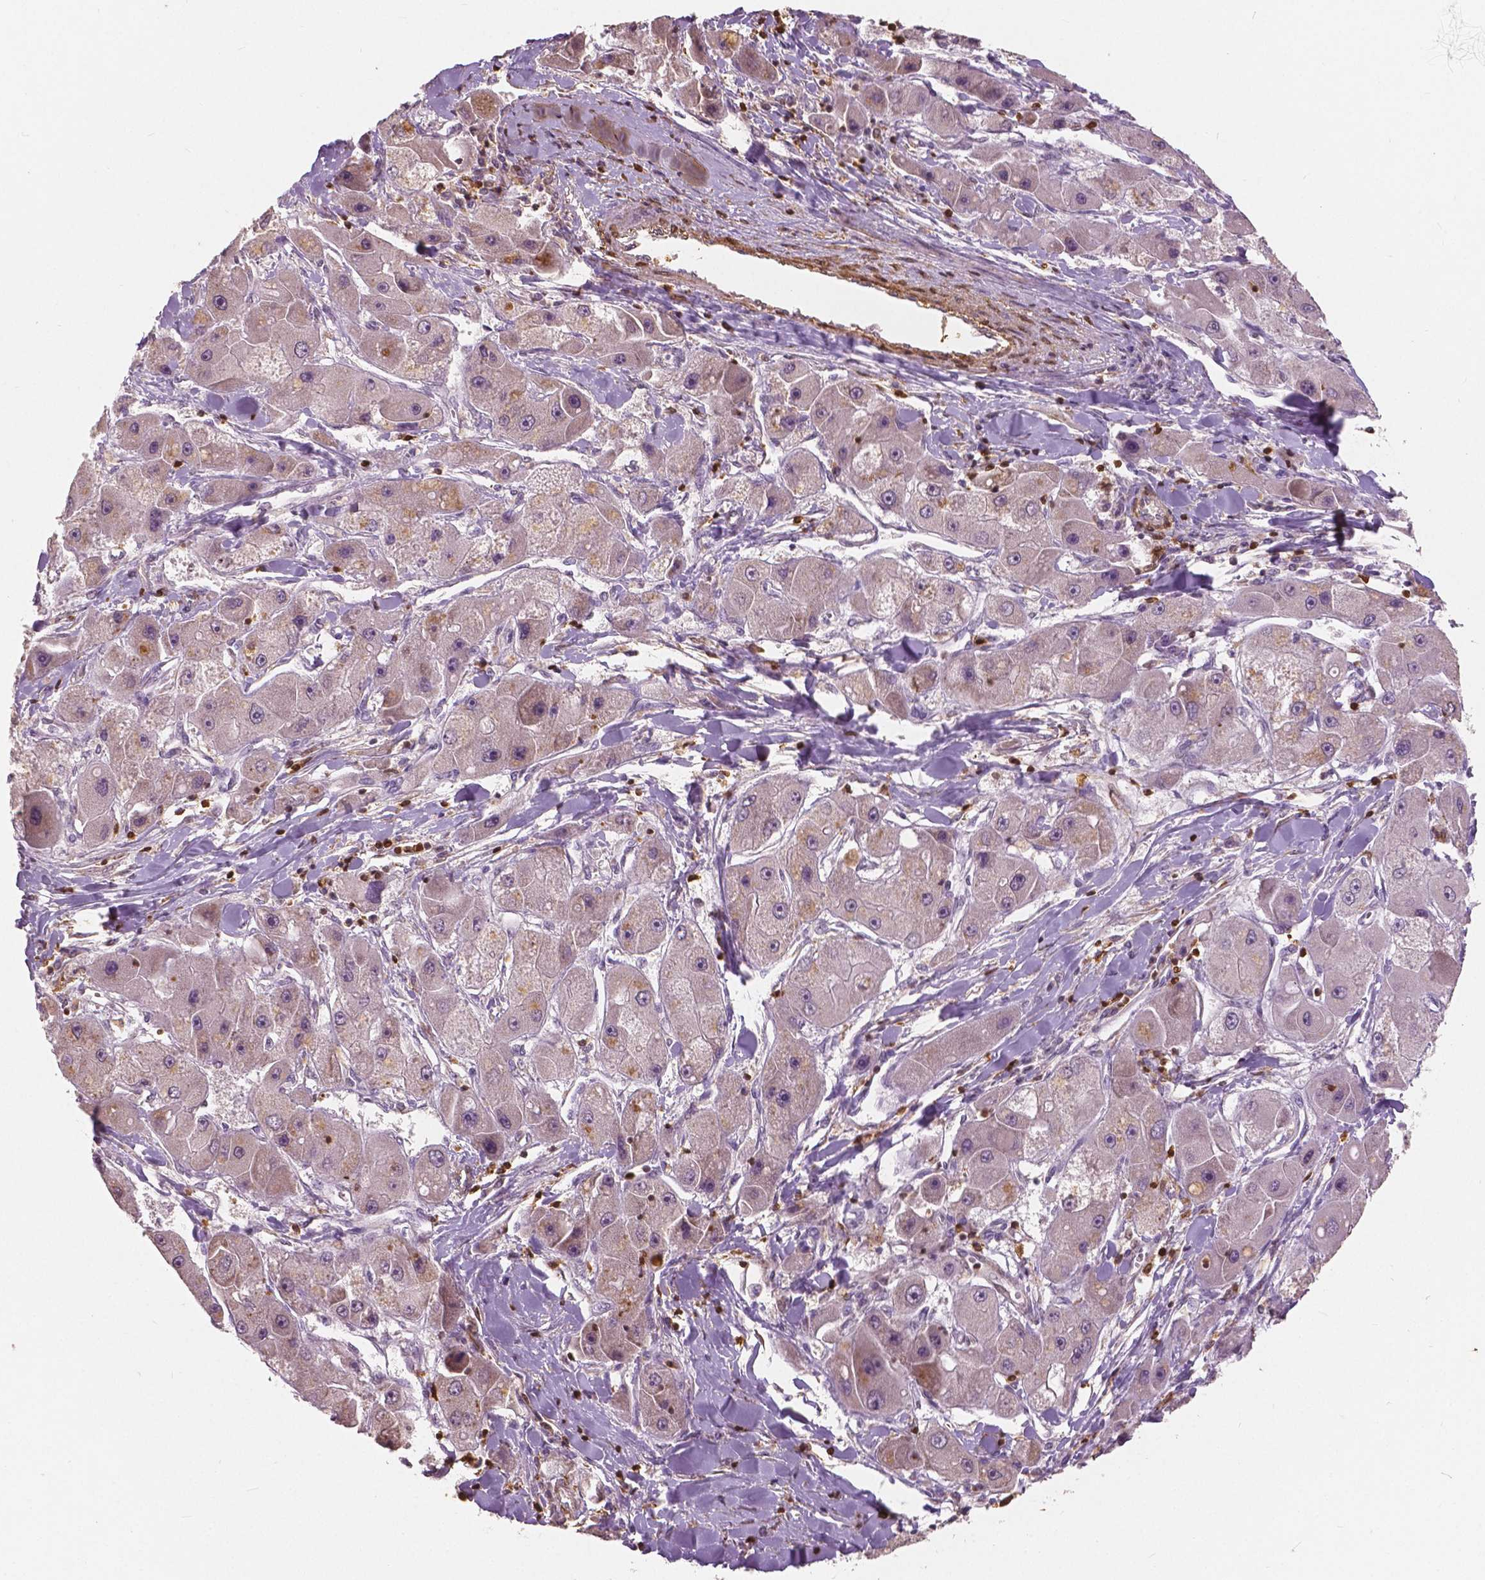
{"staining": {"intensity": "negative", "quantity": "none", "location": "none"}, "tissue": "liver cancer", "cell_type": "Tumor cells", "image_type": "cancer", "snomed": [{"axis": "morphology", "description": "Carcinoma, Hepatocellular, NOS"}, {"axis": "topography", "description": "Liver"}], "caption": "IHC image of neoplastic tissue: hepatocellular carcinoma (liver) stained with DAB displays no significant protein positivity in tumor cells.", "gene": "S100A4", "patient": {"sex": "male", "age": 24}}